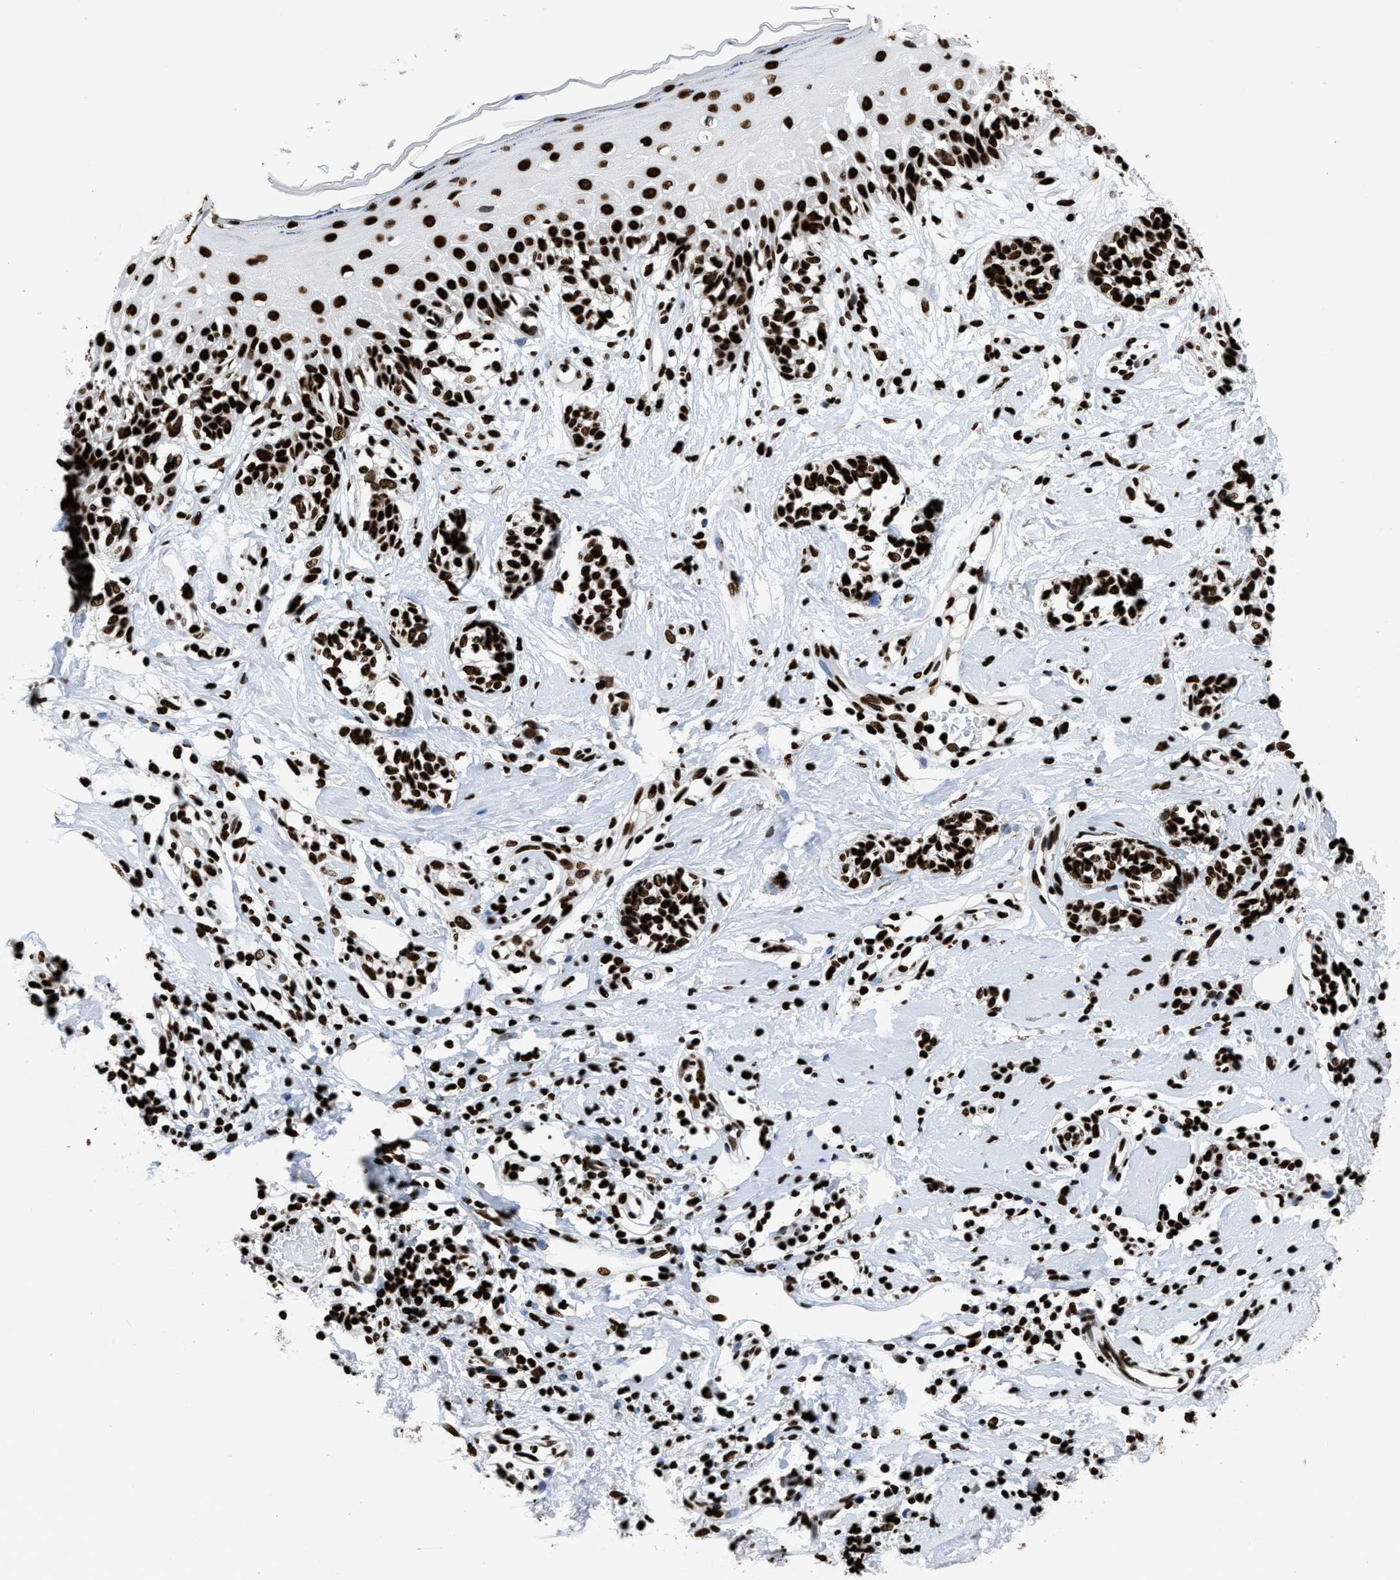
{"staining": {"intensity": "strong", "quantity": ">75%", "location": "nuclear"}, "tissue": "melanoma", "cell_type": "Tumor cells", "image_type": "cancer", "snomed": [{"axis": "morphology", "description": "Malignant melanoma, NOS"}, {"axis": "topography", "description": "Skin"}], "caption": "DAB (3,3'-diaminobenzidine) immunohistochemical staining of human melanoma shows strong nuclear protein expression in approximately >75% of tumor cells.", "gene": "HNRNPM", "patient": {"sex": "male", "age": 64}}